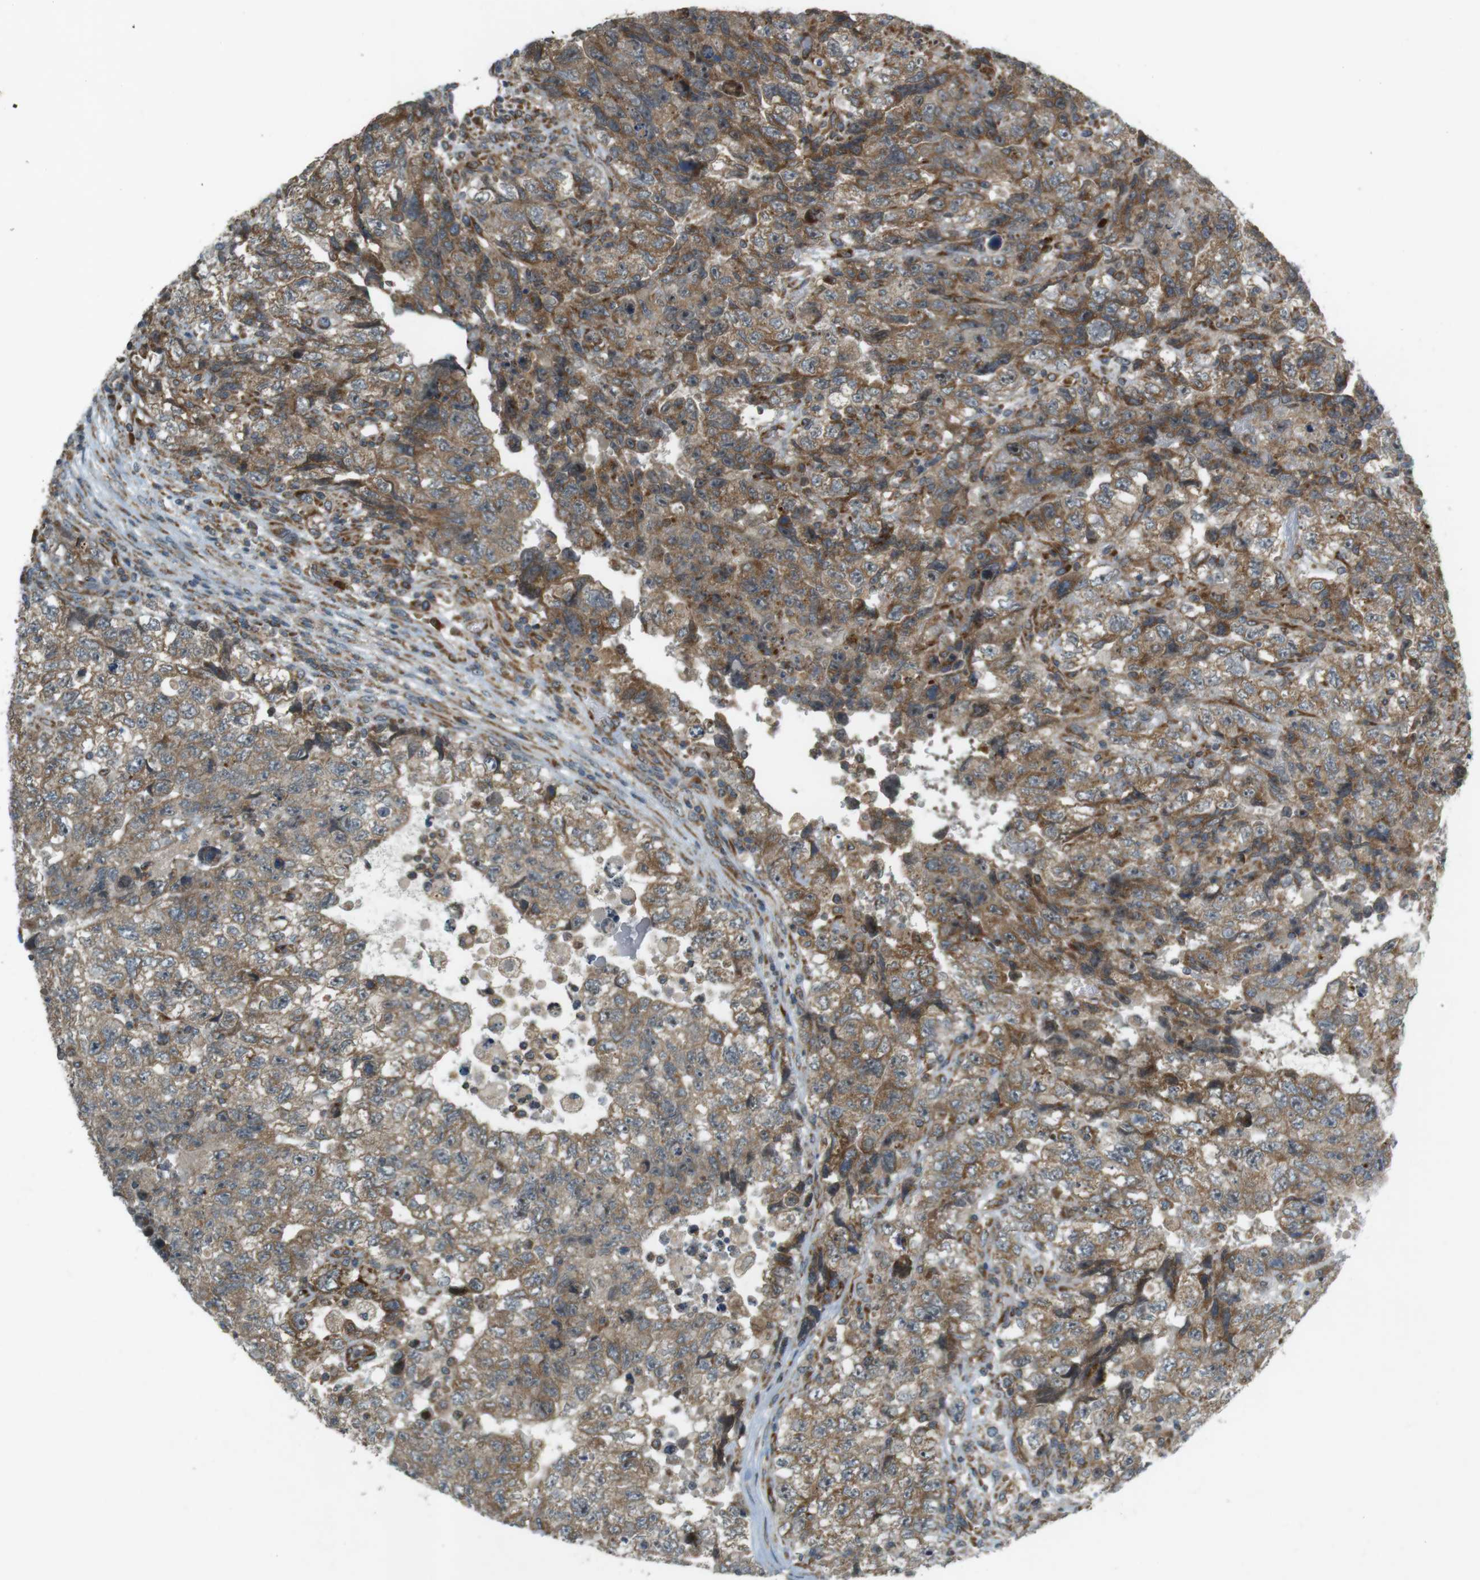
{"staining": {"intensity": "weak", "quantity": ">75%", "location": "cytoplasmic/membranous"}, "tissue": "testis cancer", "cell_type": "Tumor cells", "image_type": "cancer", "snomed": [{"axis": "morphology", "description": "Carcinoma, Embryonal, NOS"}, {"axis": "topography", "description": "Testis"}], "caption": "High-power microscopy captured an IHC histopathology image of testis embryonal carcinoma, revealing weak cytoplasmic/membranous expression in about >75% of tumor cells. Using DAB (3,3'-diaminobenzidine) (brown) and hematoxylin (blue) stains, captured at high magnification using brightfield microscopy.", "gene": "SLC41A1", "patient": {"sex": "male", "age": 36}}